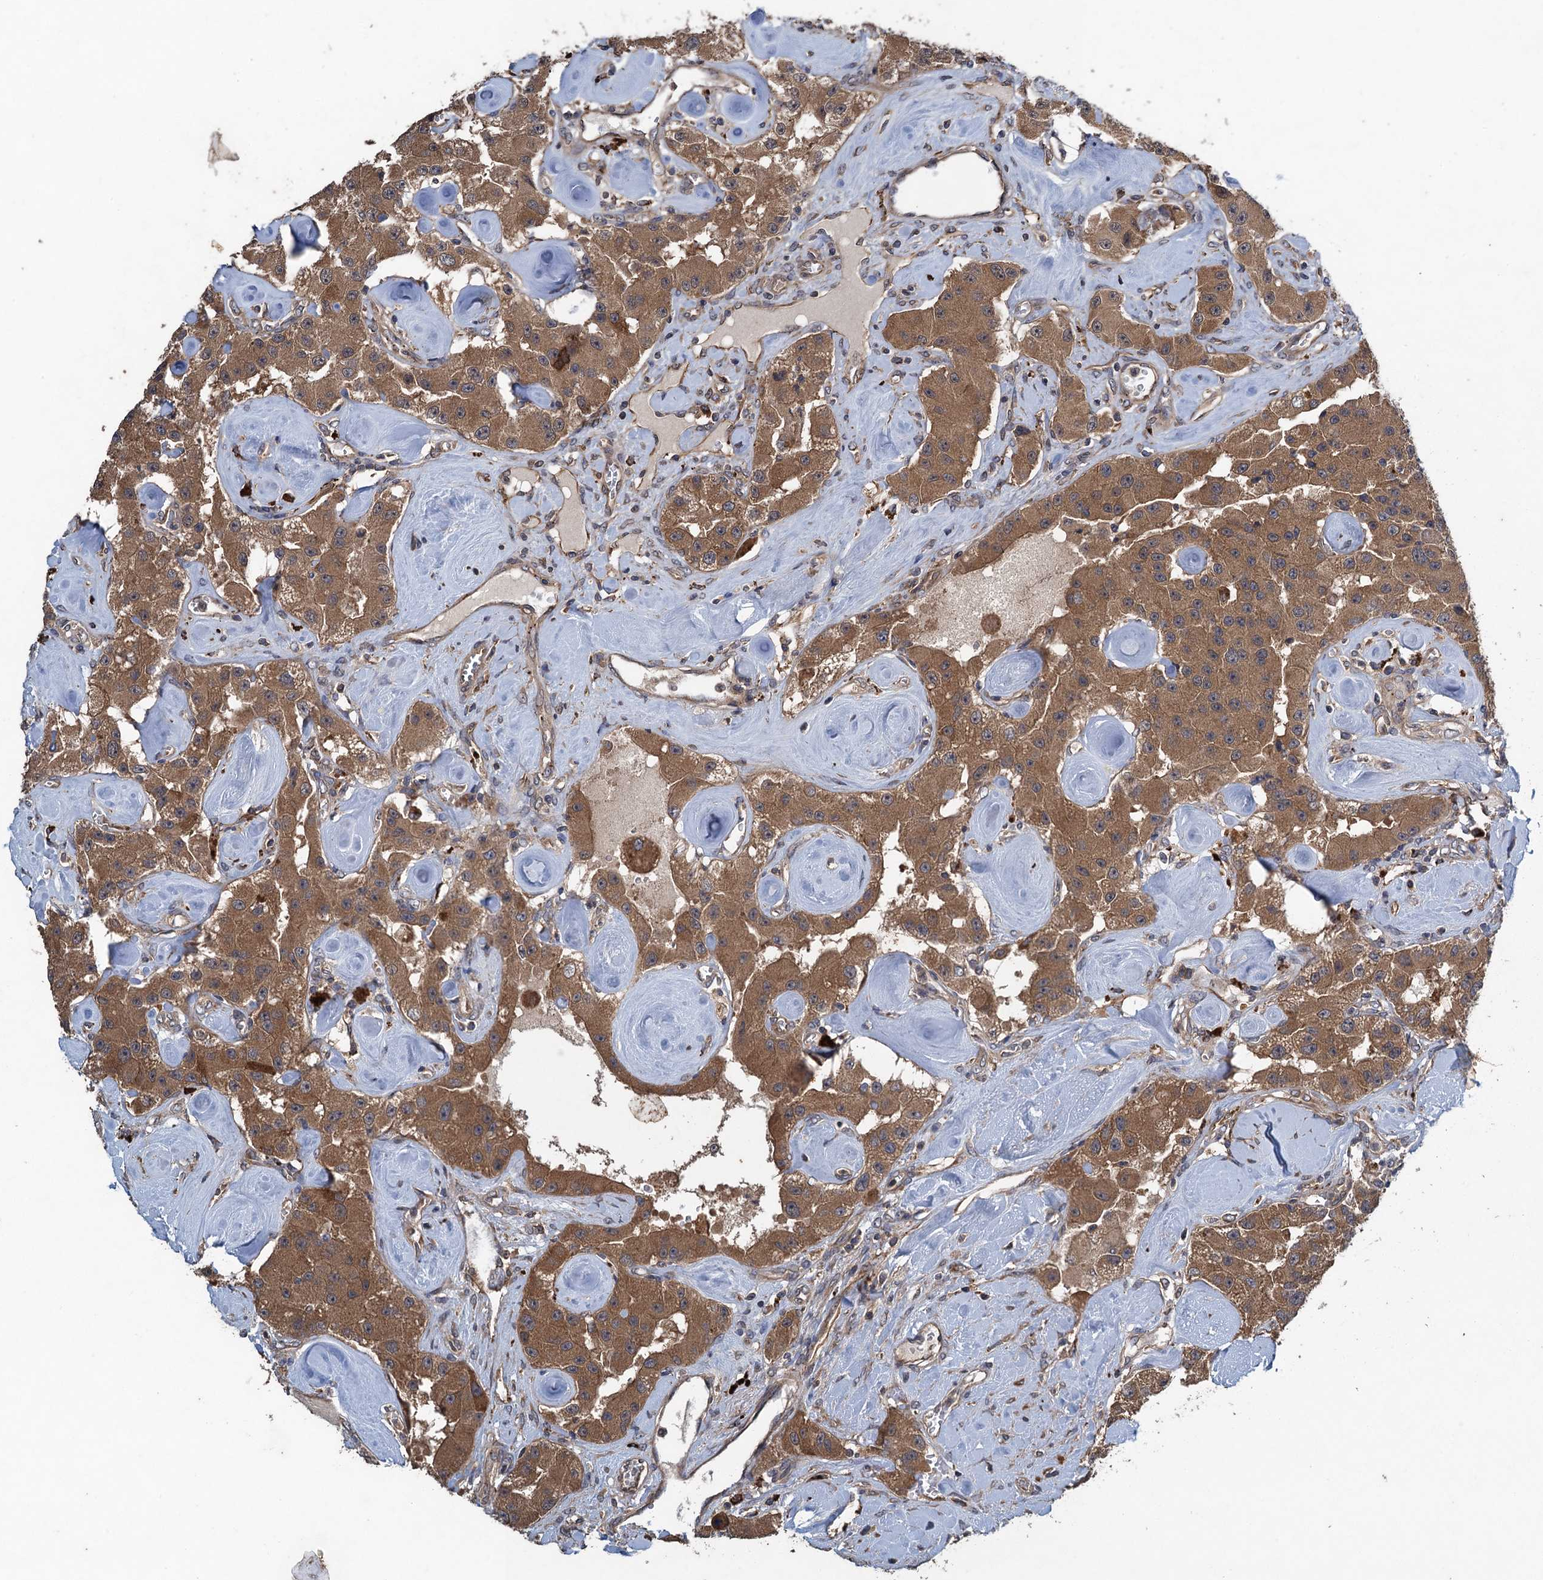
{"staining": {"intensity": "moderate", "quantity": ">75%", "location": "cytoplasmic/membranous"}, "tissue": "carcinoid", "cell_type": "Tumor cells", "image_type": "cancer", "snomed": [{"axis": "morphology", "description": "Carcinoid, malignant, NOS"}, {"axis": "topography", "description": "Pancreas"}], "caption": "About >75% of tumor cells in human carcinoid (malignant) exhibit moderate cytoplasmic/membranous protein positivity as visualized by brown immunohistochemical staining.", "gene": "CNTN5", "patient": {"sex": "male", "age": 41}}